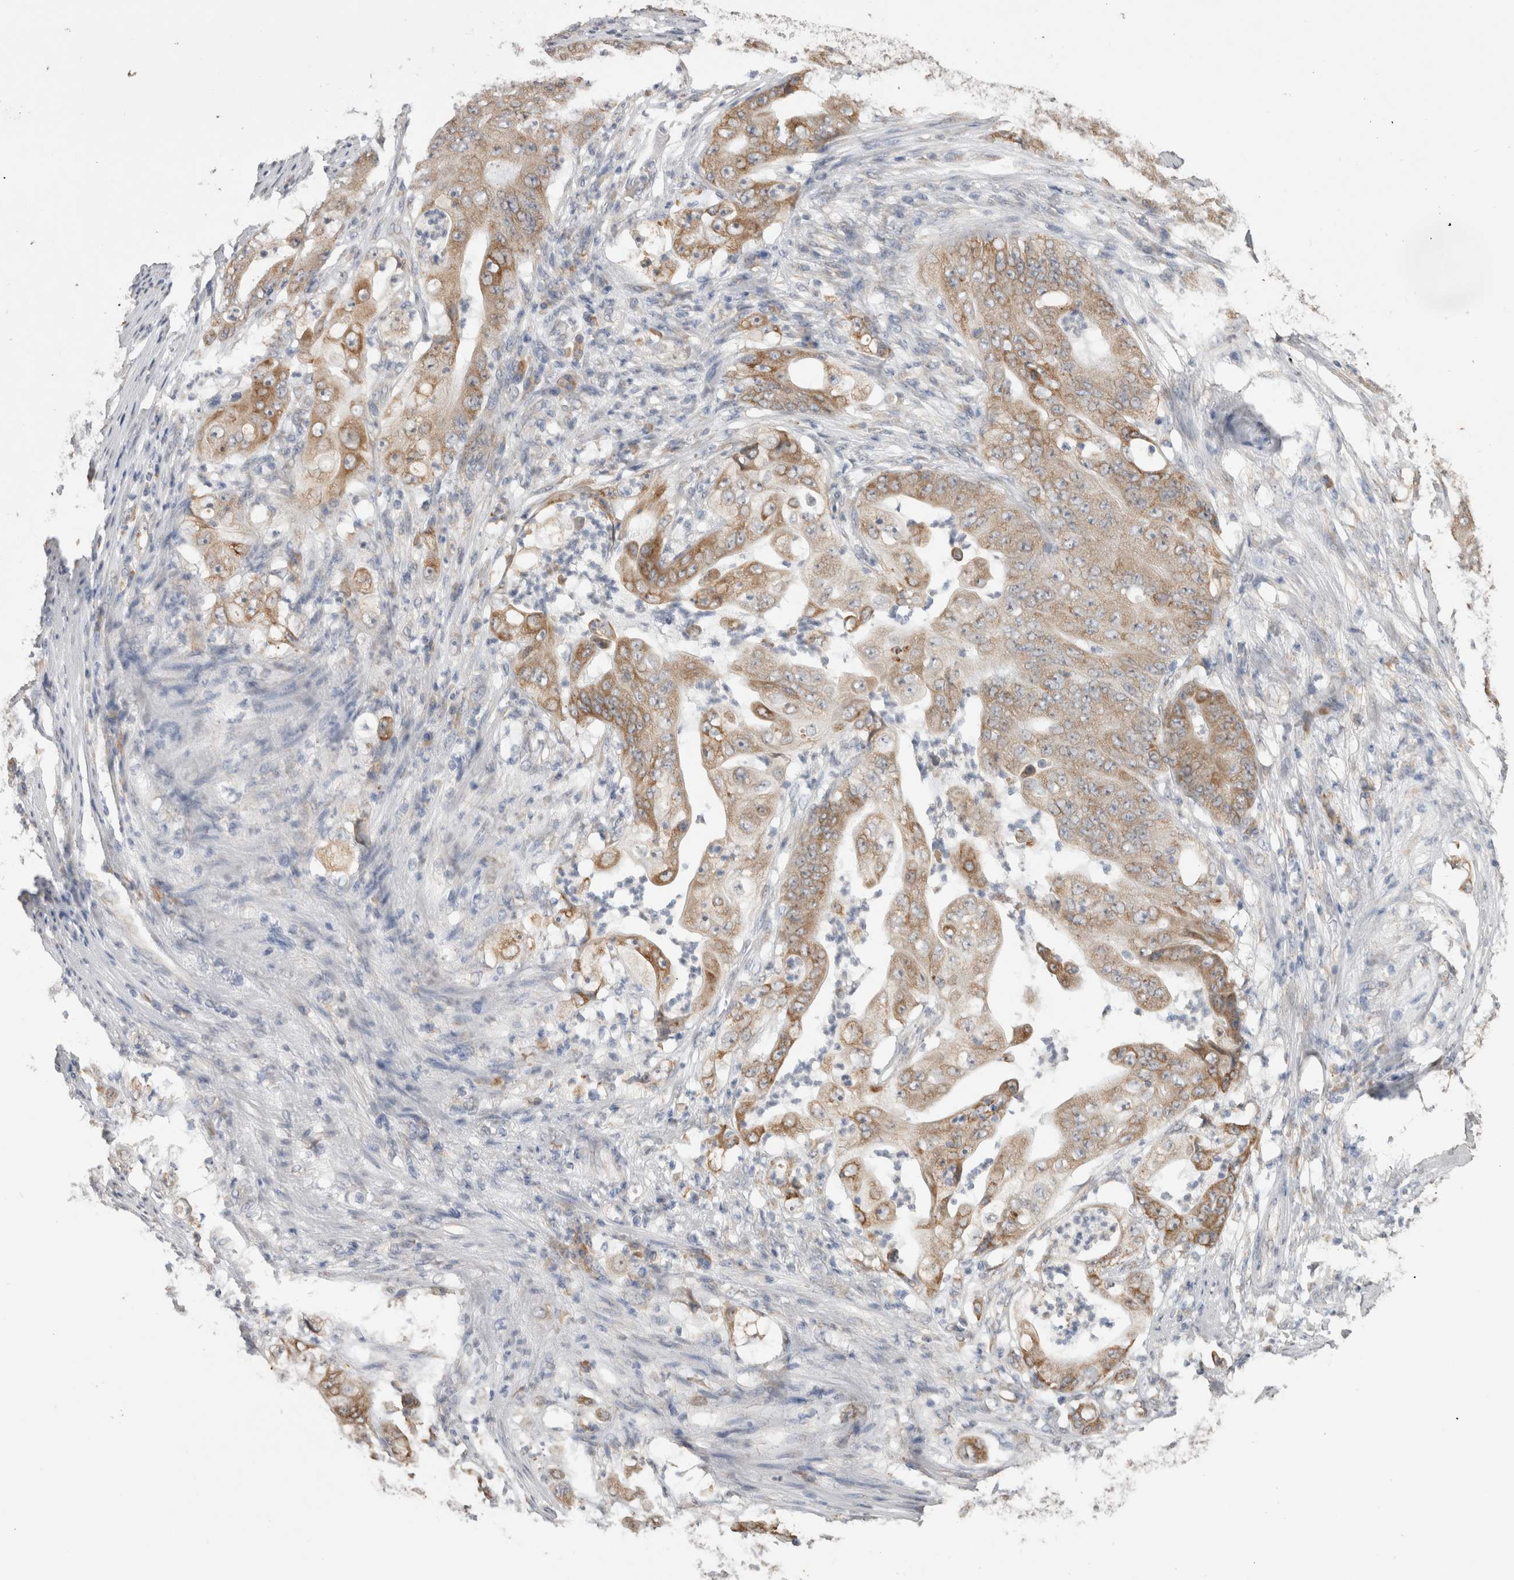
{"staining": {"intensity": "moderate", "quantity": ">75%", "location": "cytoplasmic/membranous"}, "tissue": "stomach cancer", "cell_type": "Tumor cells", "image_type": "cancer", "snomed": [{"axis": "morphology", "description": "Adenocarcinoma, NOS"}, {"axis": "topography", "description": "Stomach"}], "caption": "Stomach cancer (adenocarcinoma) tissue reveals moderate cytoplasmic/membranous expression in approximately >75% of tumor cells, visualized by immunohistochemistry. (DAB IHC with brightfield microscopy, high magnification).", "gene": "NOMO1", "patient": {"sex": "female", "age": 73}}